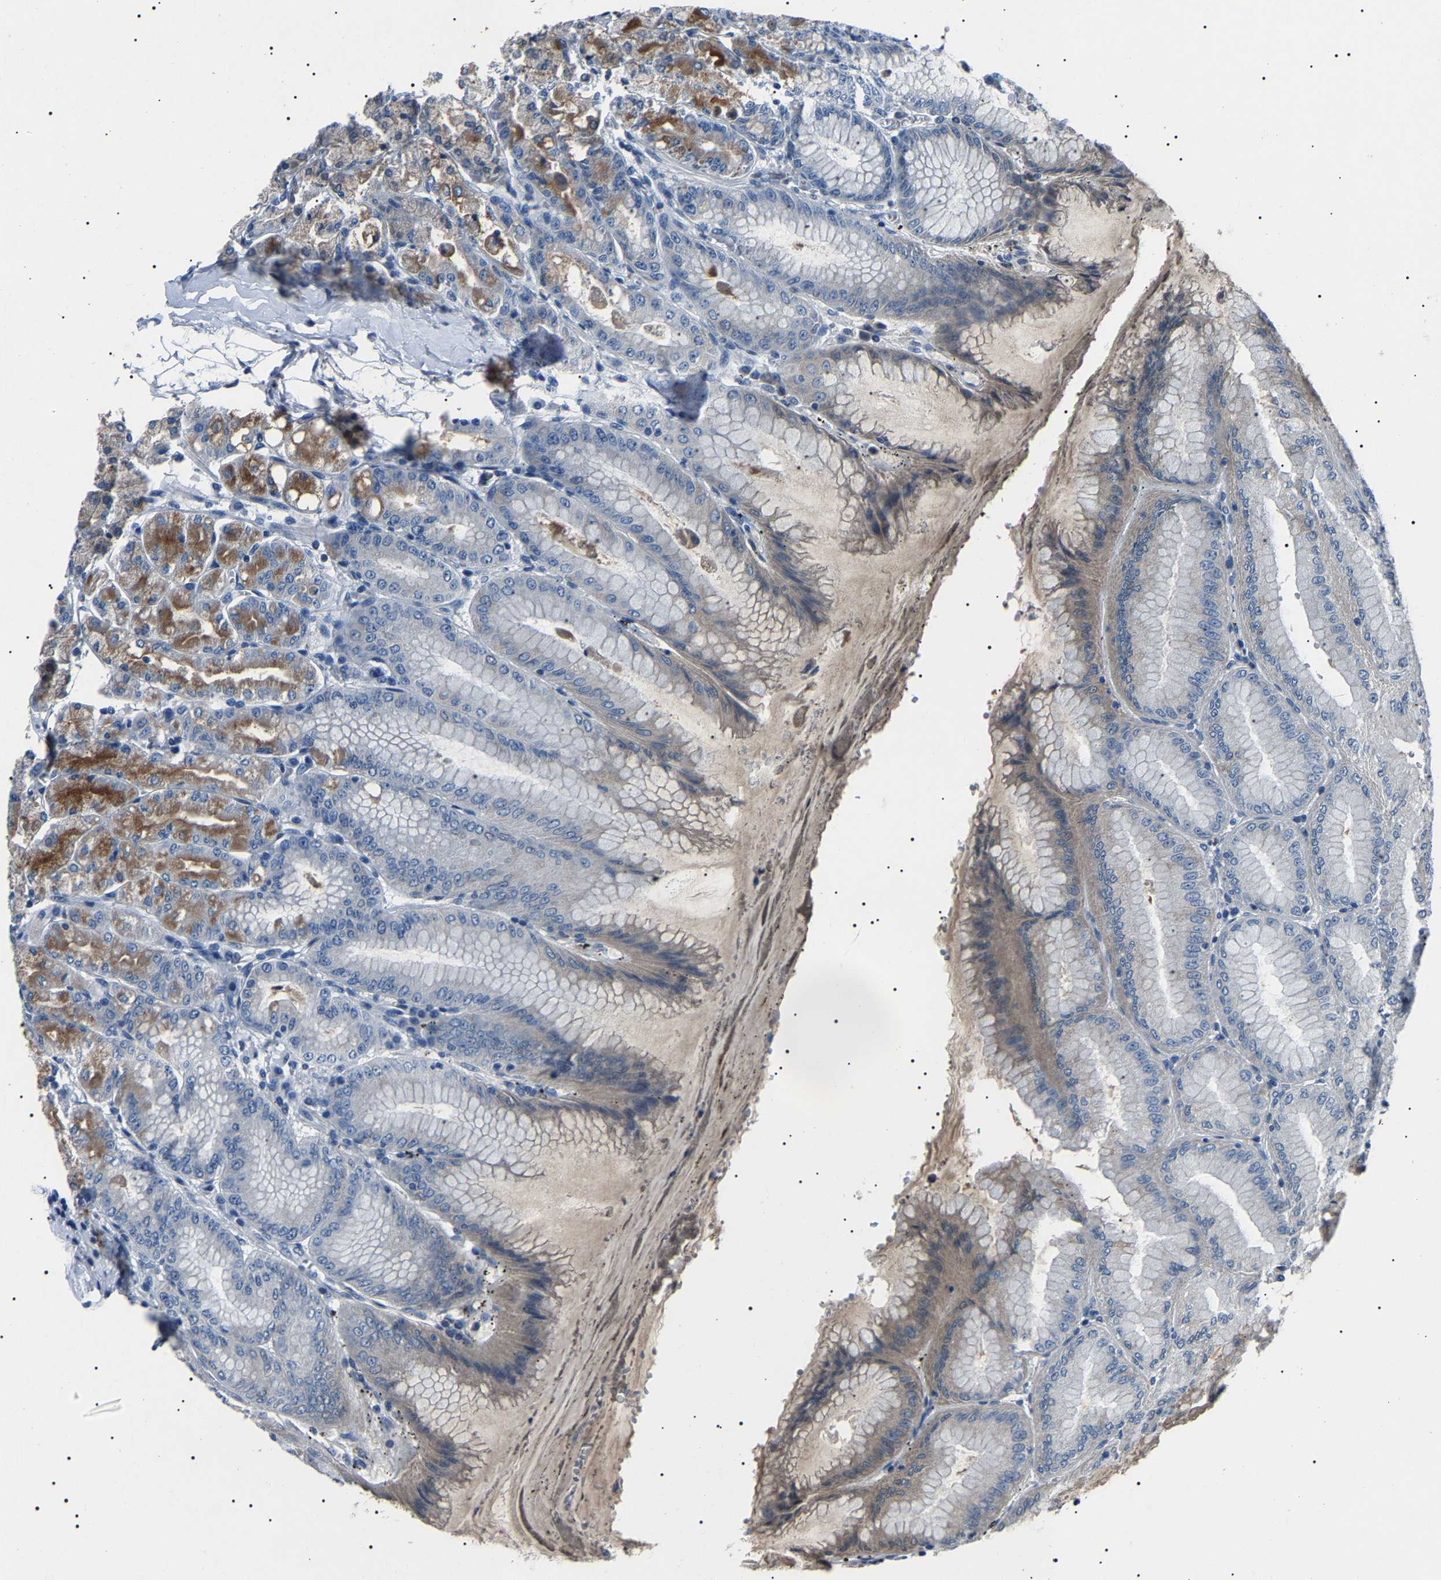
{"staining": {"intensity": "moderate", "quantity": "<25%", "location": "cytoplasmic/membranous"}, "tissue": "stomach", "cell_type": "Glandular cells", "image_type": "normal", "snomed": [{"axis": "morphology", "description": "Normal tissue, NOS"}, {"axis": "topography", "description": "Stomach, lower"}], "caption": "IHC of benign human stomach reveals low levels of moderate cytoplasmic/membranous expression in approximately <25% of glandular cells.", "gene": "KLK15", "patient": {"sex": "male", "age": 71}}